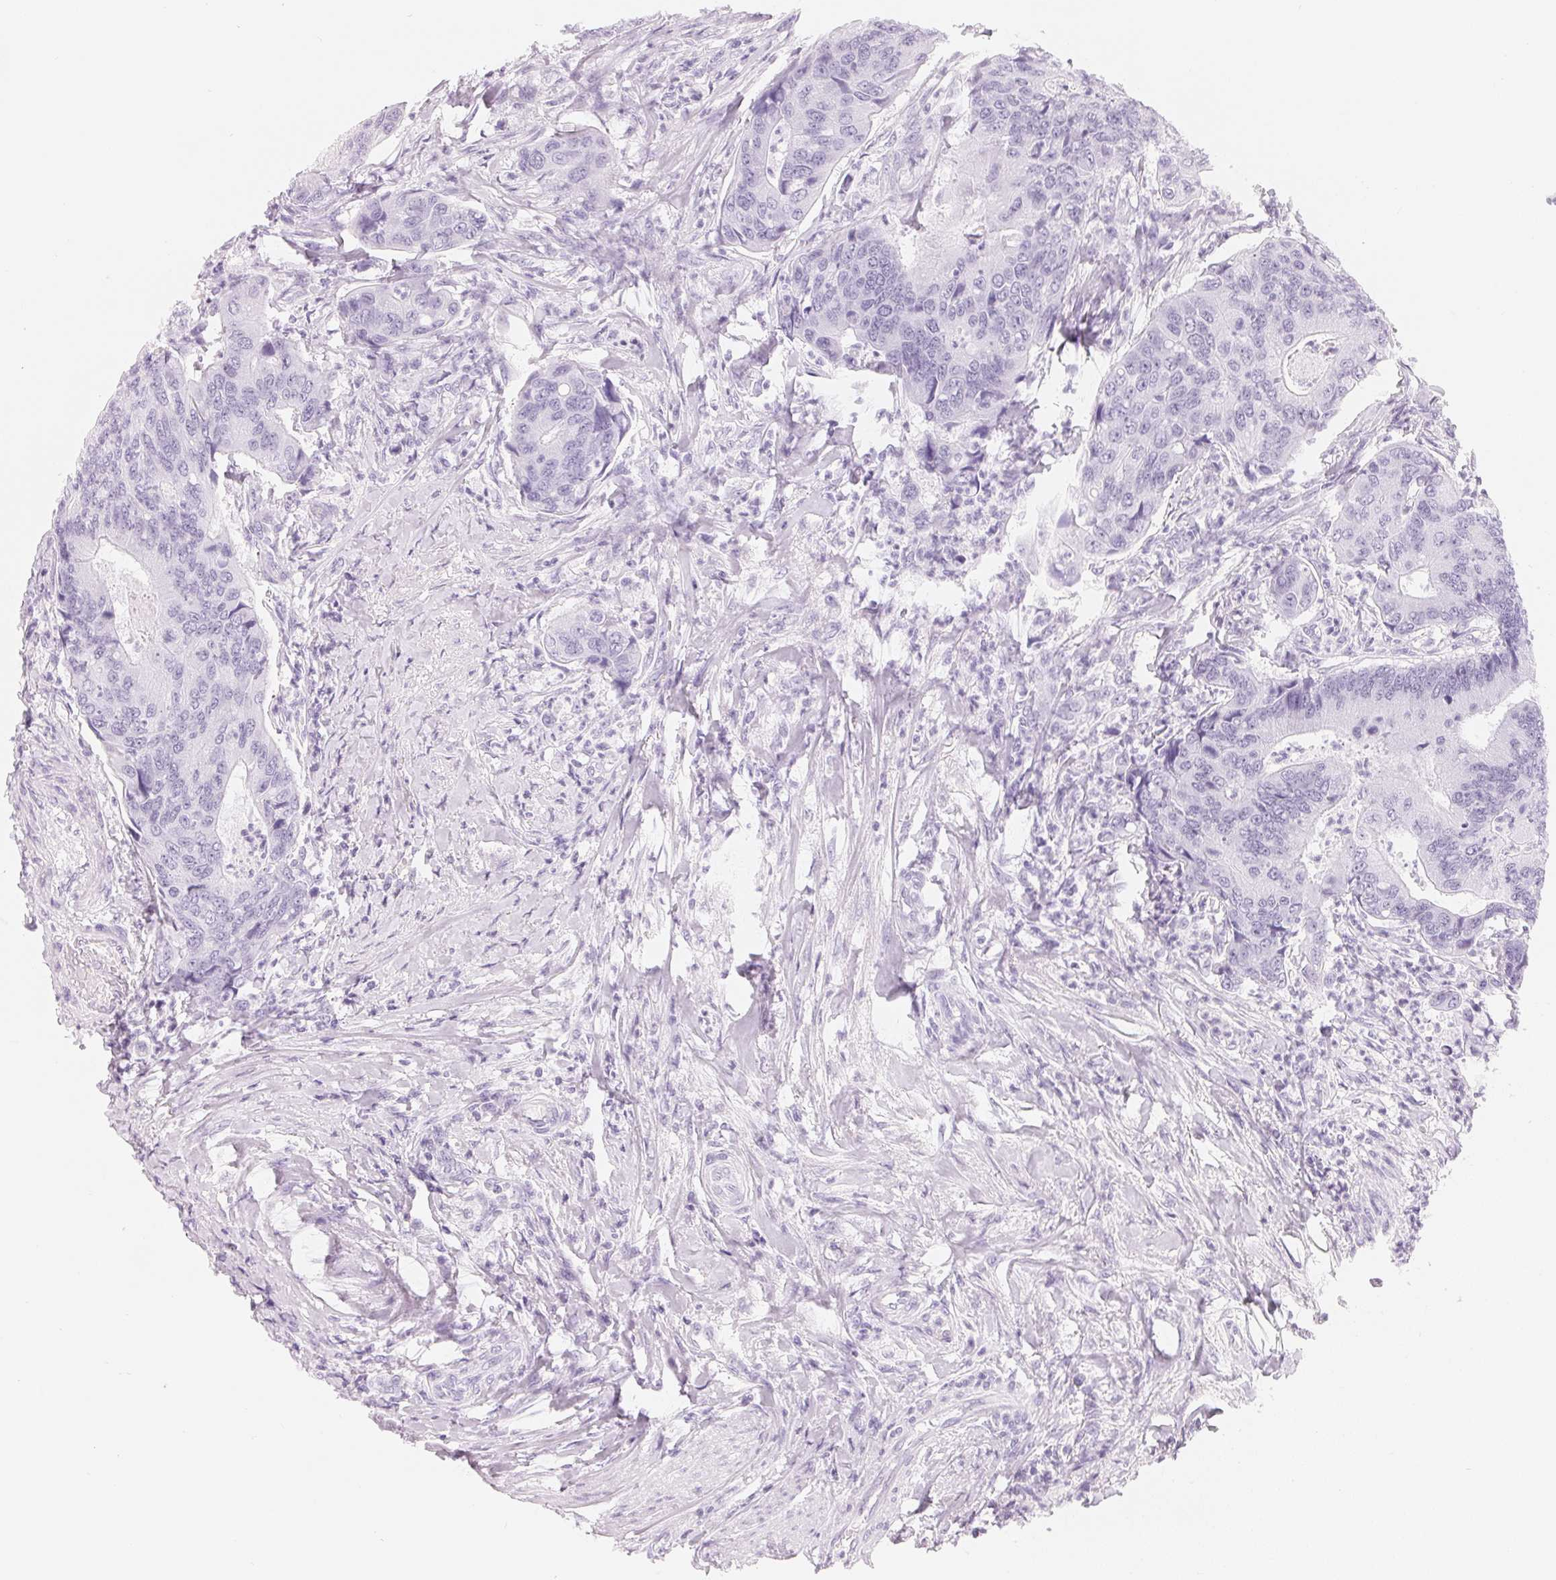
{"staining": {"intensity": "negative", "quantity": "none", "location": "none"}, "tissue": "colorectal cancer", "cell_type": "Tumor cells", "image_type": "cancer", "snomed": [{"axis": "morphology", "description": "Adenocarcinoma, NOS"}, {"axis": "topography", "description": "Colon"}], "caption": "This photomicrograph is of colorectal adenocarcinoma stained with IHC to label a protein in brown with the nuclei are counter-stained blue. There is no expression in tumor cells.", "gene": "CFHR2", "patient": {"sex": "female", "age": 67}}